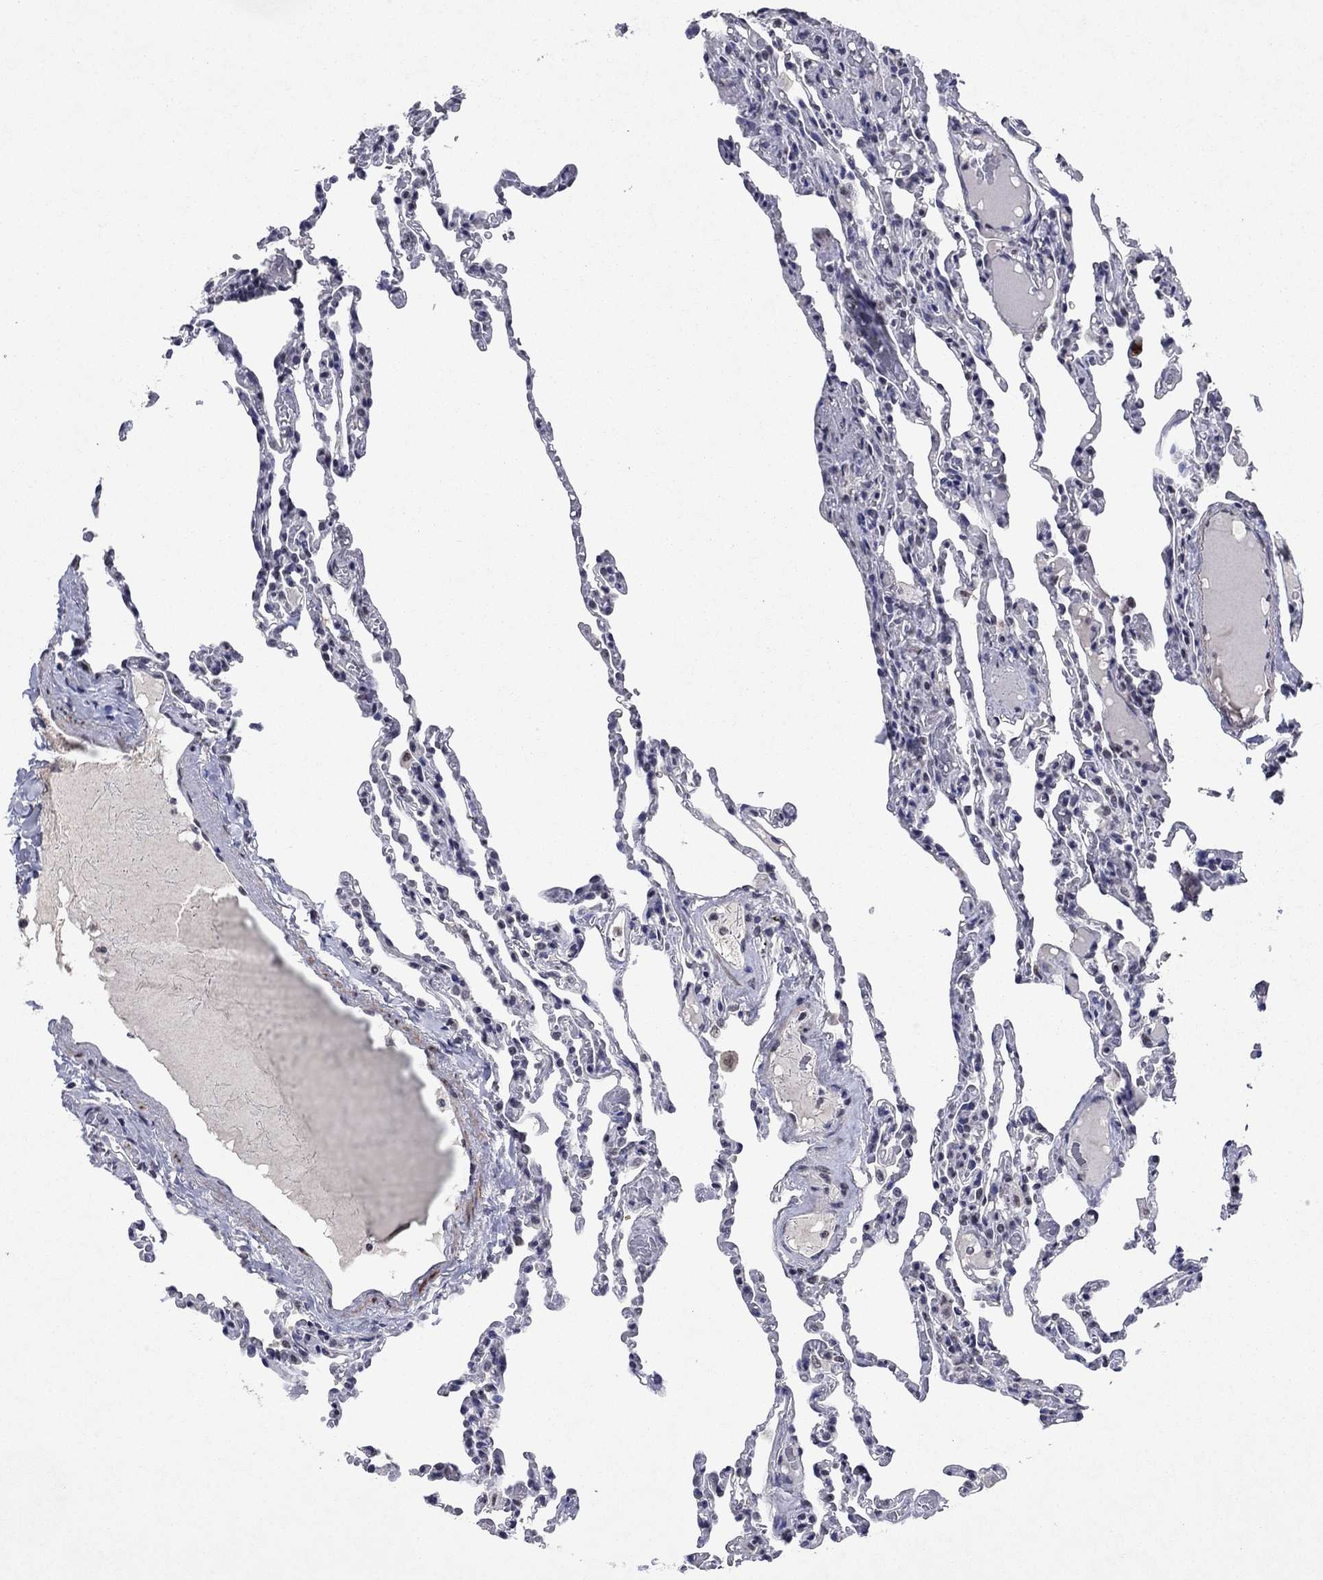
{"staining": {"intensity": "negative", "quantity": "none", "location": "none"}, "tissue": "lung", "cell_type": "Alveolar cells", "image_type": "normal", "snomed": [{"axis": "morphology", "description": "Normal tissue, NOS"}, {"axis": "topography", "description": "Lung"}], "caption": "Immunohistochemistry (IHC) micrograph of normal lung: lung stained with DAB (3,3'-diaminobenzidine) exhibits no significant protein staining in alveolar cells.", "gene": "TYMS", "patient": {"sex": "female", "age": 43}}